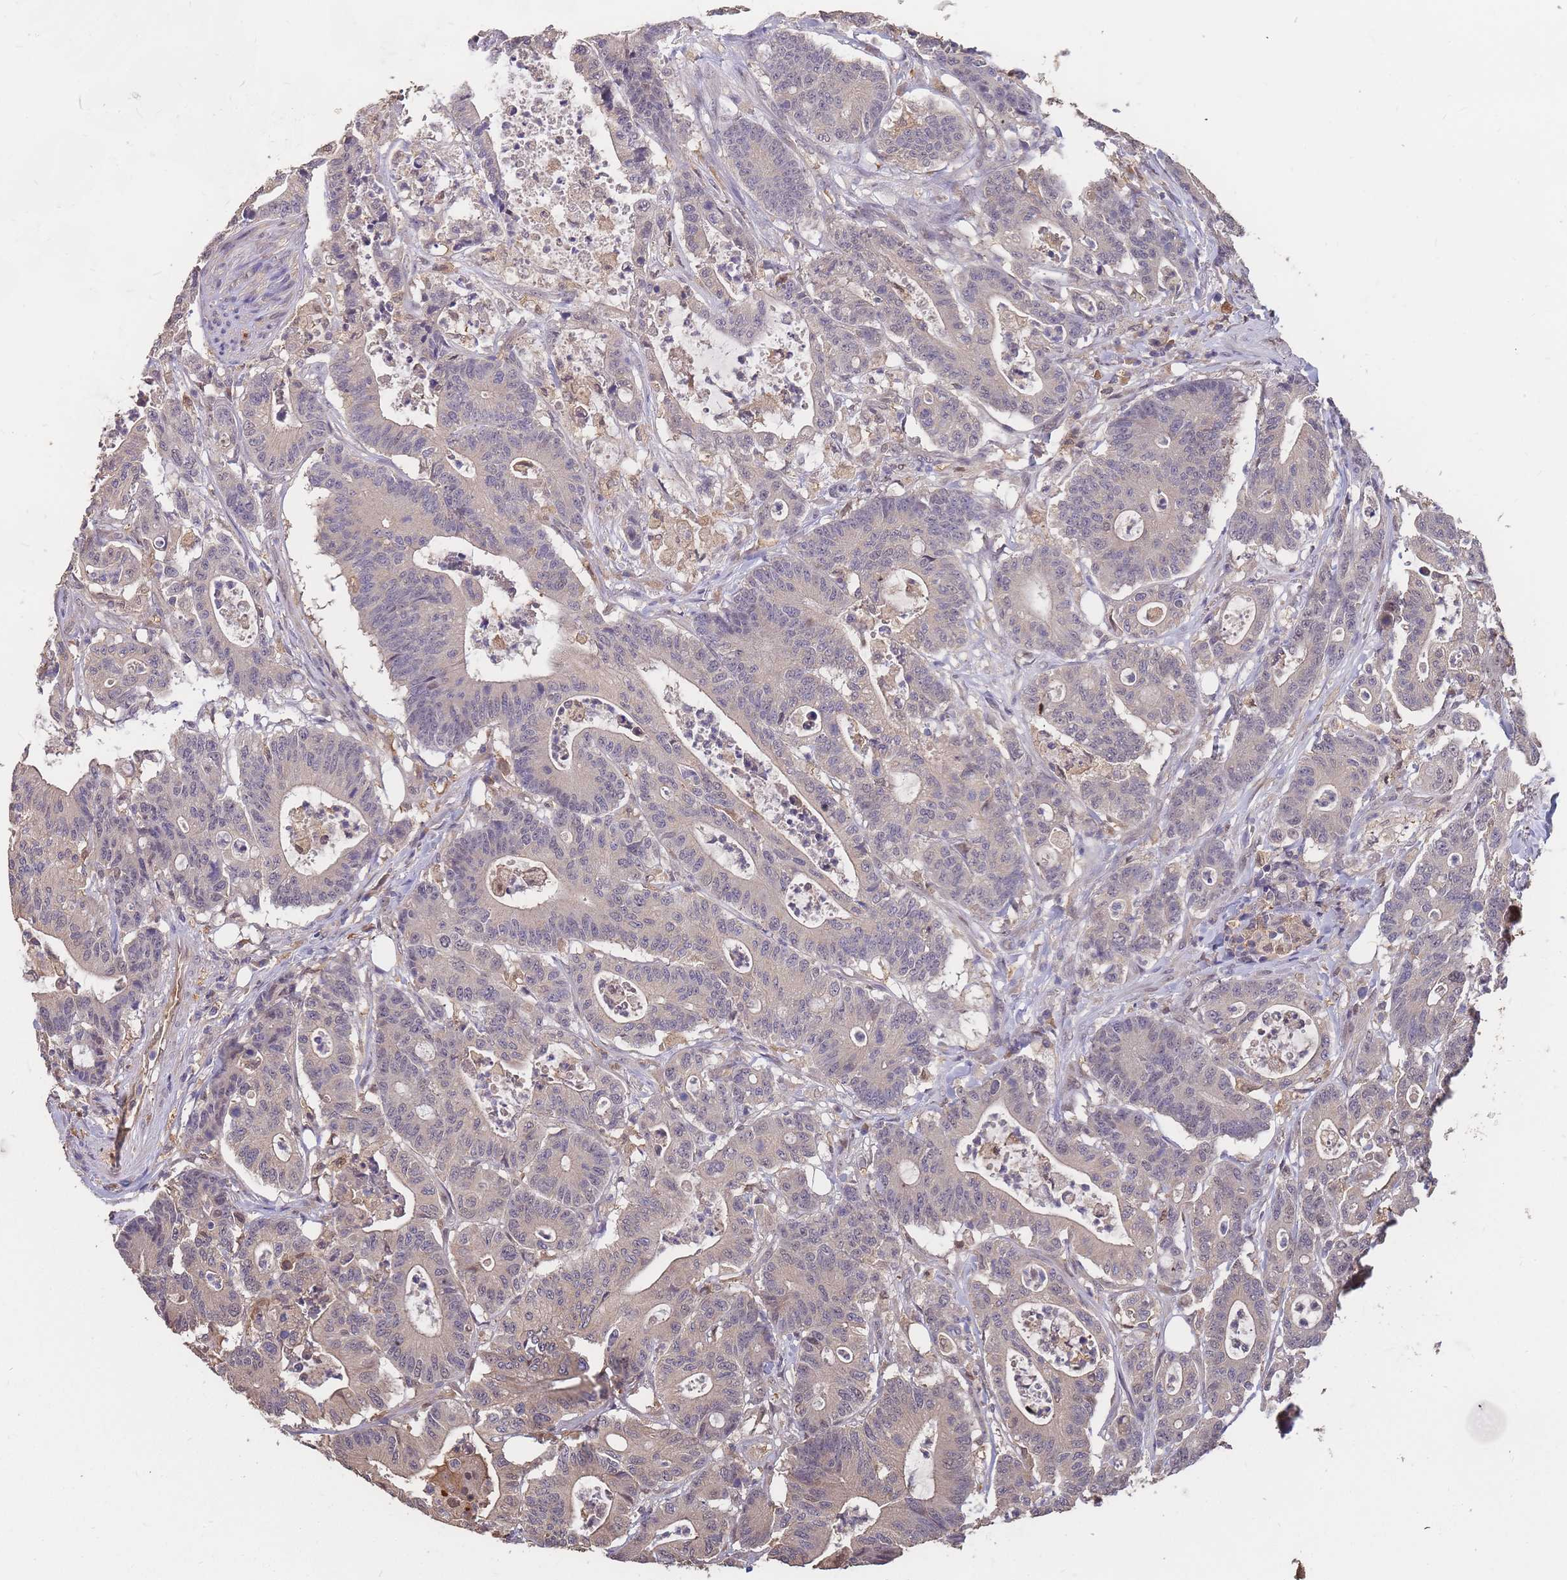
{"staining": {"intensity": "weak", "quantity": "<25%", "location": "cytoplasmic/membranous"}, "tissue": "colorectal cancer", "cell_type": "Tumor cells", "image_type": "cancer", "snomed": [{"axis": "morphology", "description": "Adenocarcinoma, NOS"}, {"axis": "topography", "description": "Colon"}], "caption": "Immunohistochemistry photomicrograph of human adenocarcinoma (colorectal) stained for a protein (brown), which demonstrates no staining in tumor cells.", "gene": "CDKN2AIPNL", "patient": {"sex": "female", "age": 84}}